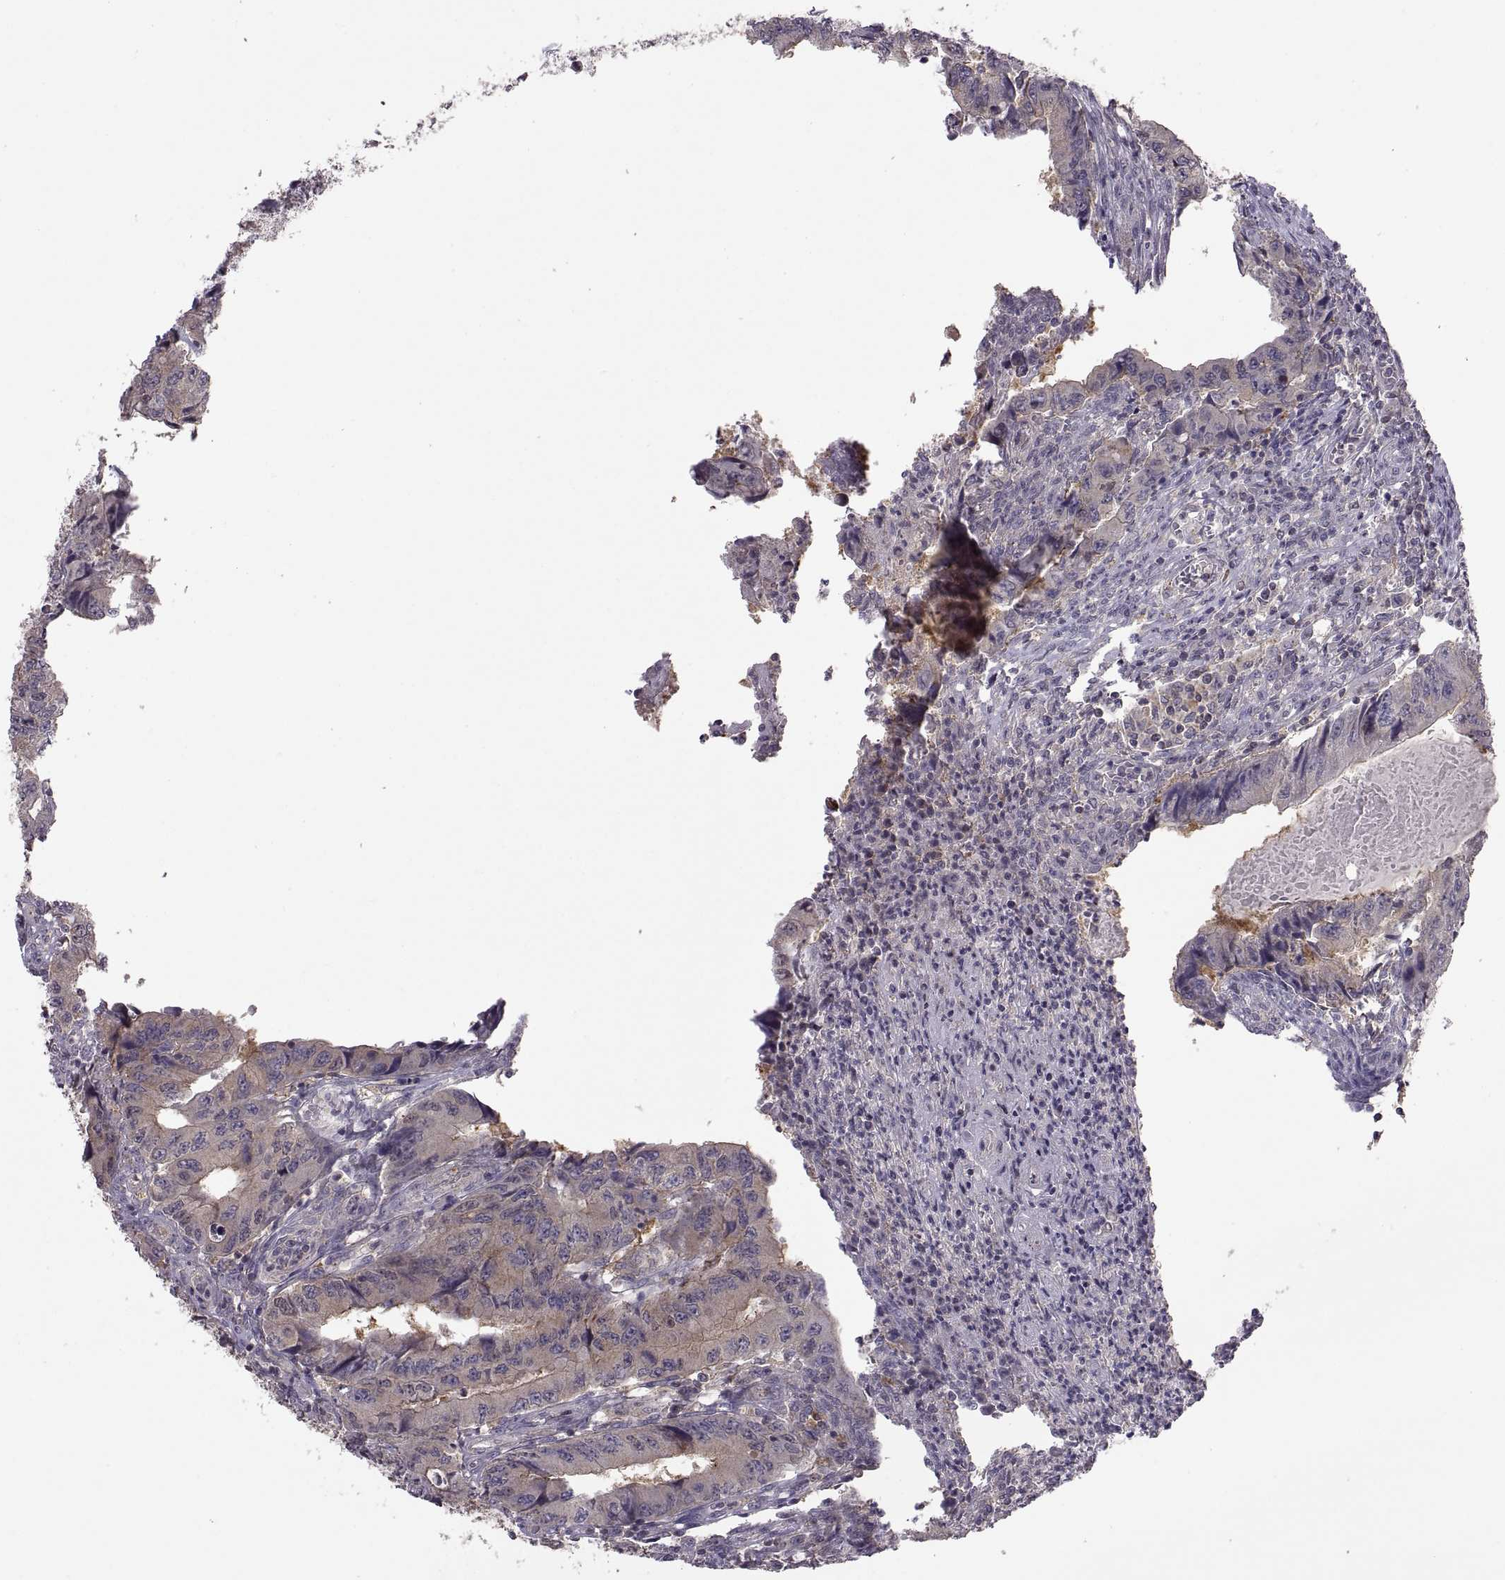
{"staining": {"intensity": "weak", "quantity": "<25%", "location": "cytoplasmic/membranous"}, "tissue": "colorectal cancer", "cell_type": "Tumor cells", "image_type": "cancer", "snomed": [{"axis": "morphology", "description": "Adenocarcinoma, NOS"}, {"axis": "topography", "description": "Colon"}], "caption": "Immunohistochemical staining of adenocarcinoma (colorectal) exhibits no significant positivity in tumor cells.", "gene": "NMNAT2", "patient": {"sex": "male", "age": 53}}